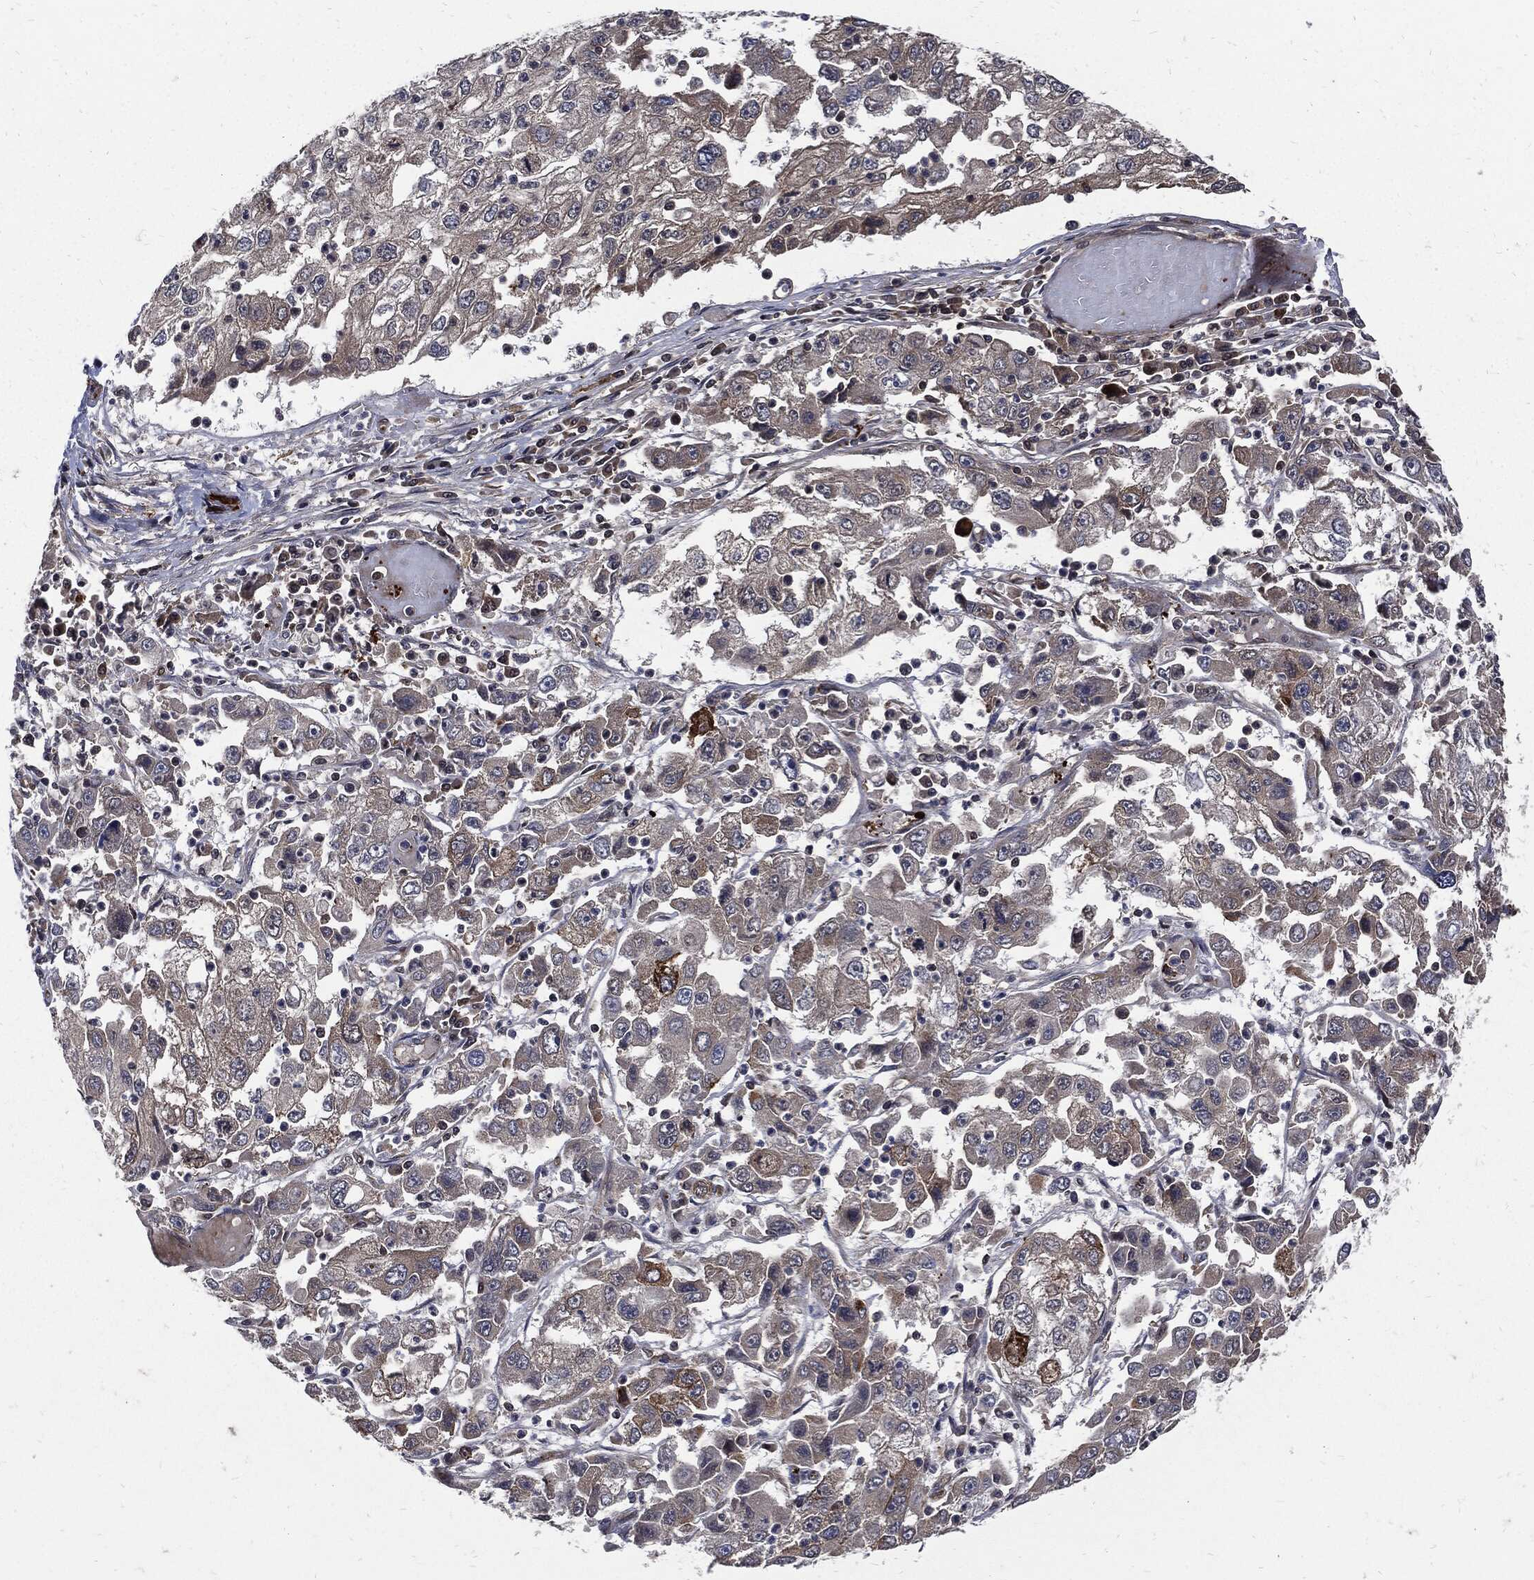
{"staining": {"intensity": "weak", "quantity": "25%-75%", "location": "cytoplasmic/membranous"}, "tissue": "cervical cancer", "cell_type": "Tumor cells", "image_type": "cancer", "snomed": [{"axis": "morphology", "description": "Squamous cell carcinoma, NOS"}, {"axis": "topography", "description": "Cervix"}], "caption": "This is a photomicrograph of immunohistochemistry staining of squamous cell carcinoma (cervical), which shows weak positivity in the cytoplasmic/membranous of tumor cells.", "gene": "CLU", "patient": {"sex": "female", "age": 36}}